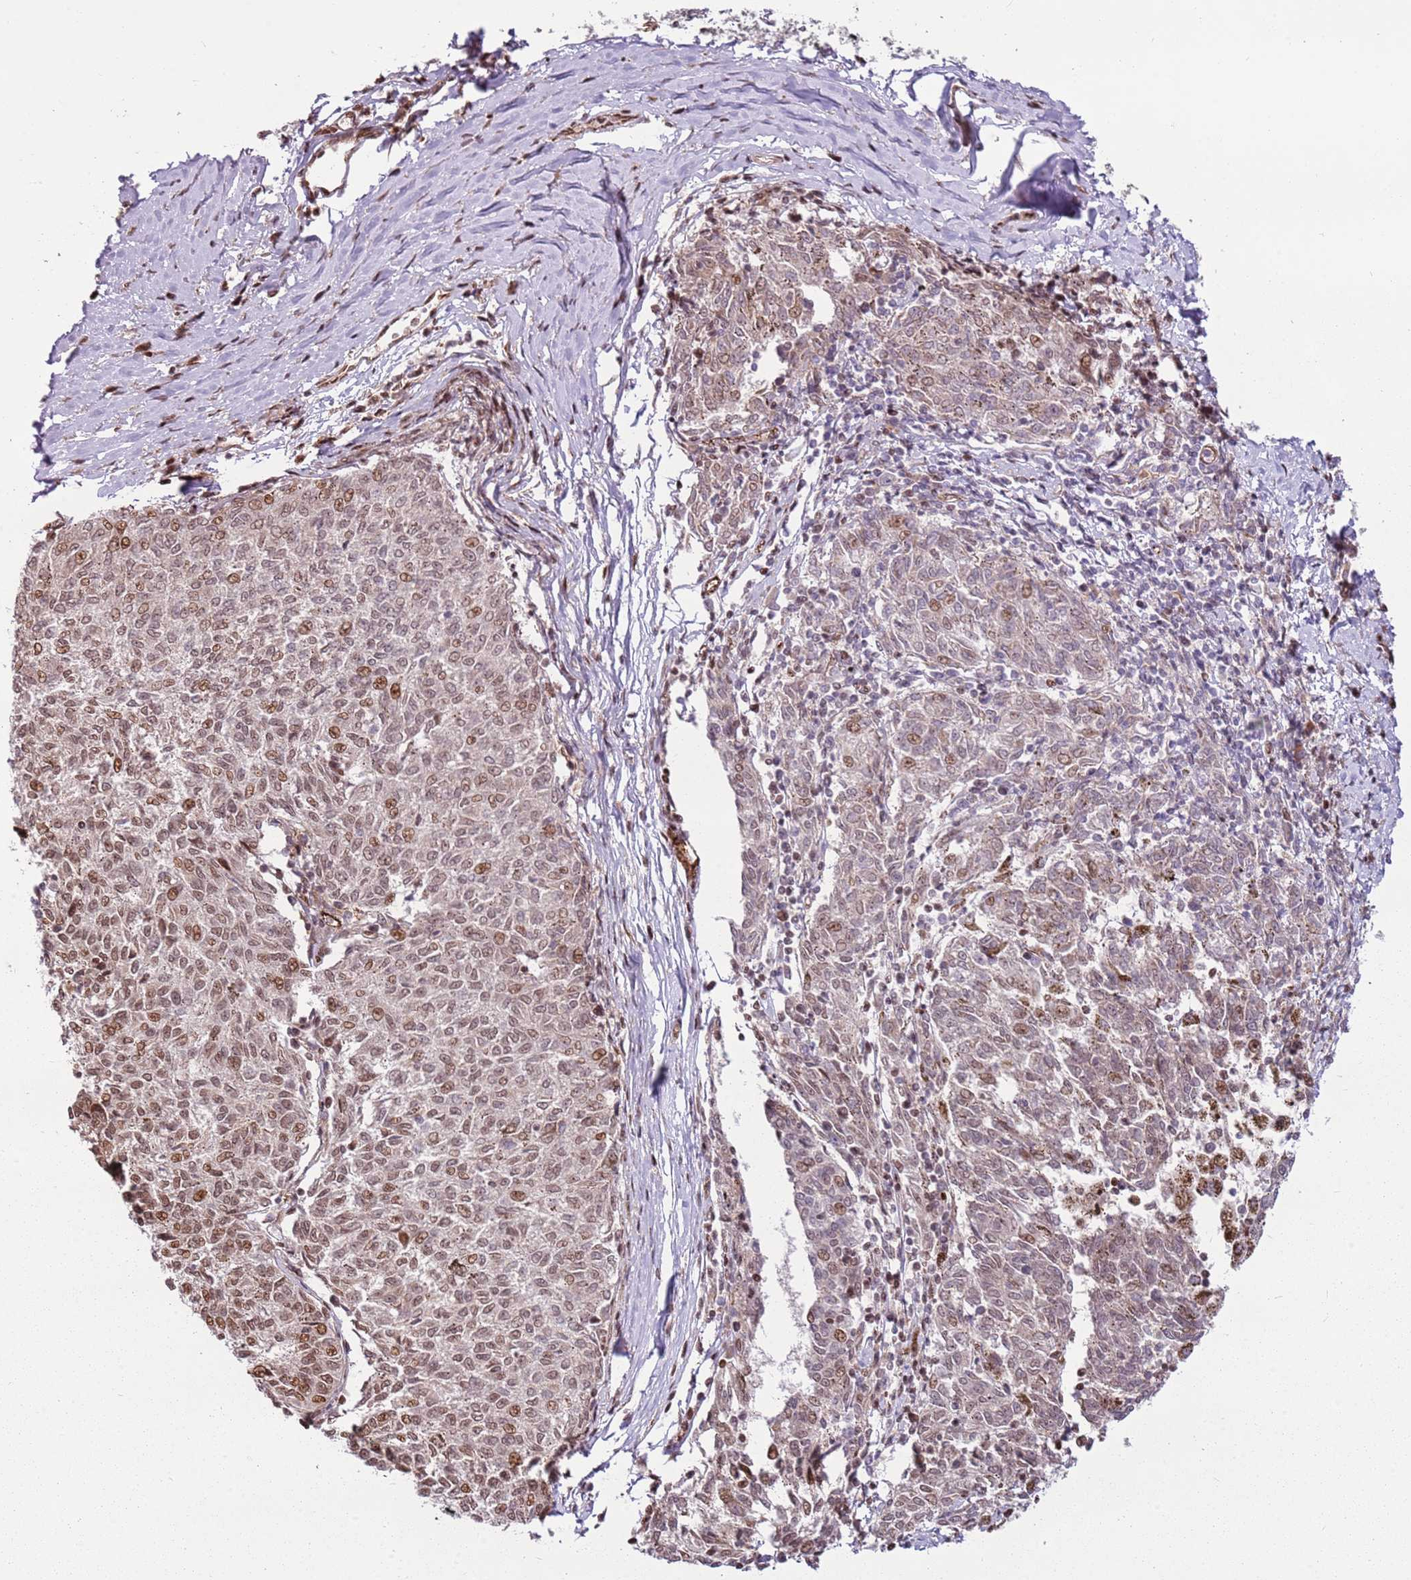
{"staining": {"intensity": "moderate", "quantity": ">75%", "location": "nuclear"}, "tissue": "melanoma", "cell_type": "Tumor cells", "image_type": "cancer", "snomed": [{"axis": "morphology", "description": "Malignant melanoma, NOS"}, {"axis": "topography", "description": "Skin"}], "caption": "Protein expression analysis of human melanoma reveals moderate nuclear staining in approximately >75% of tumor cells.", "gene": "PCTP", "patient": {"sex": "female", "age": 72}}